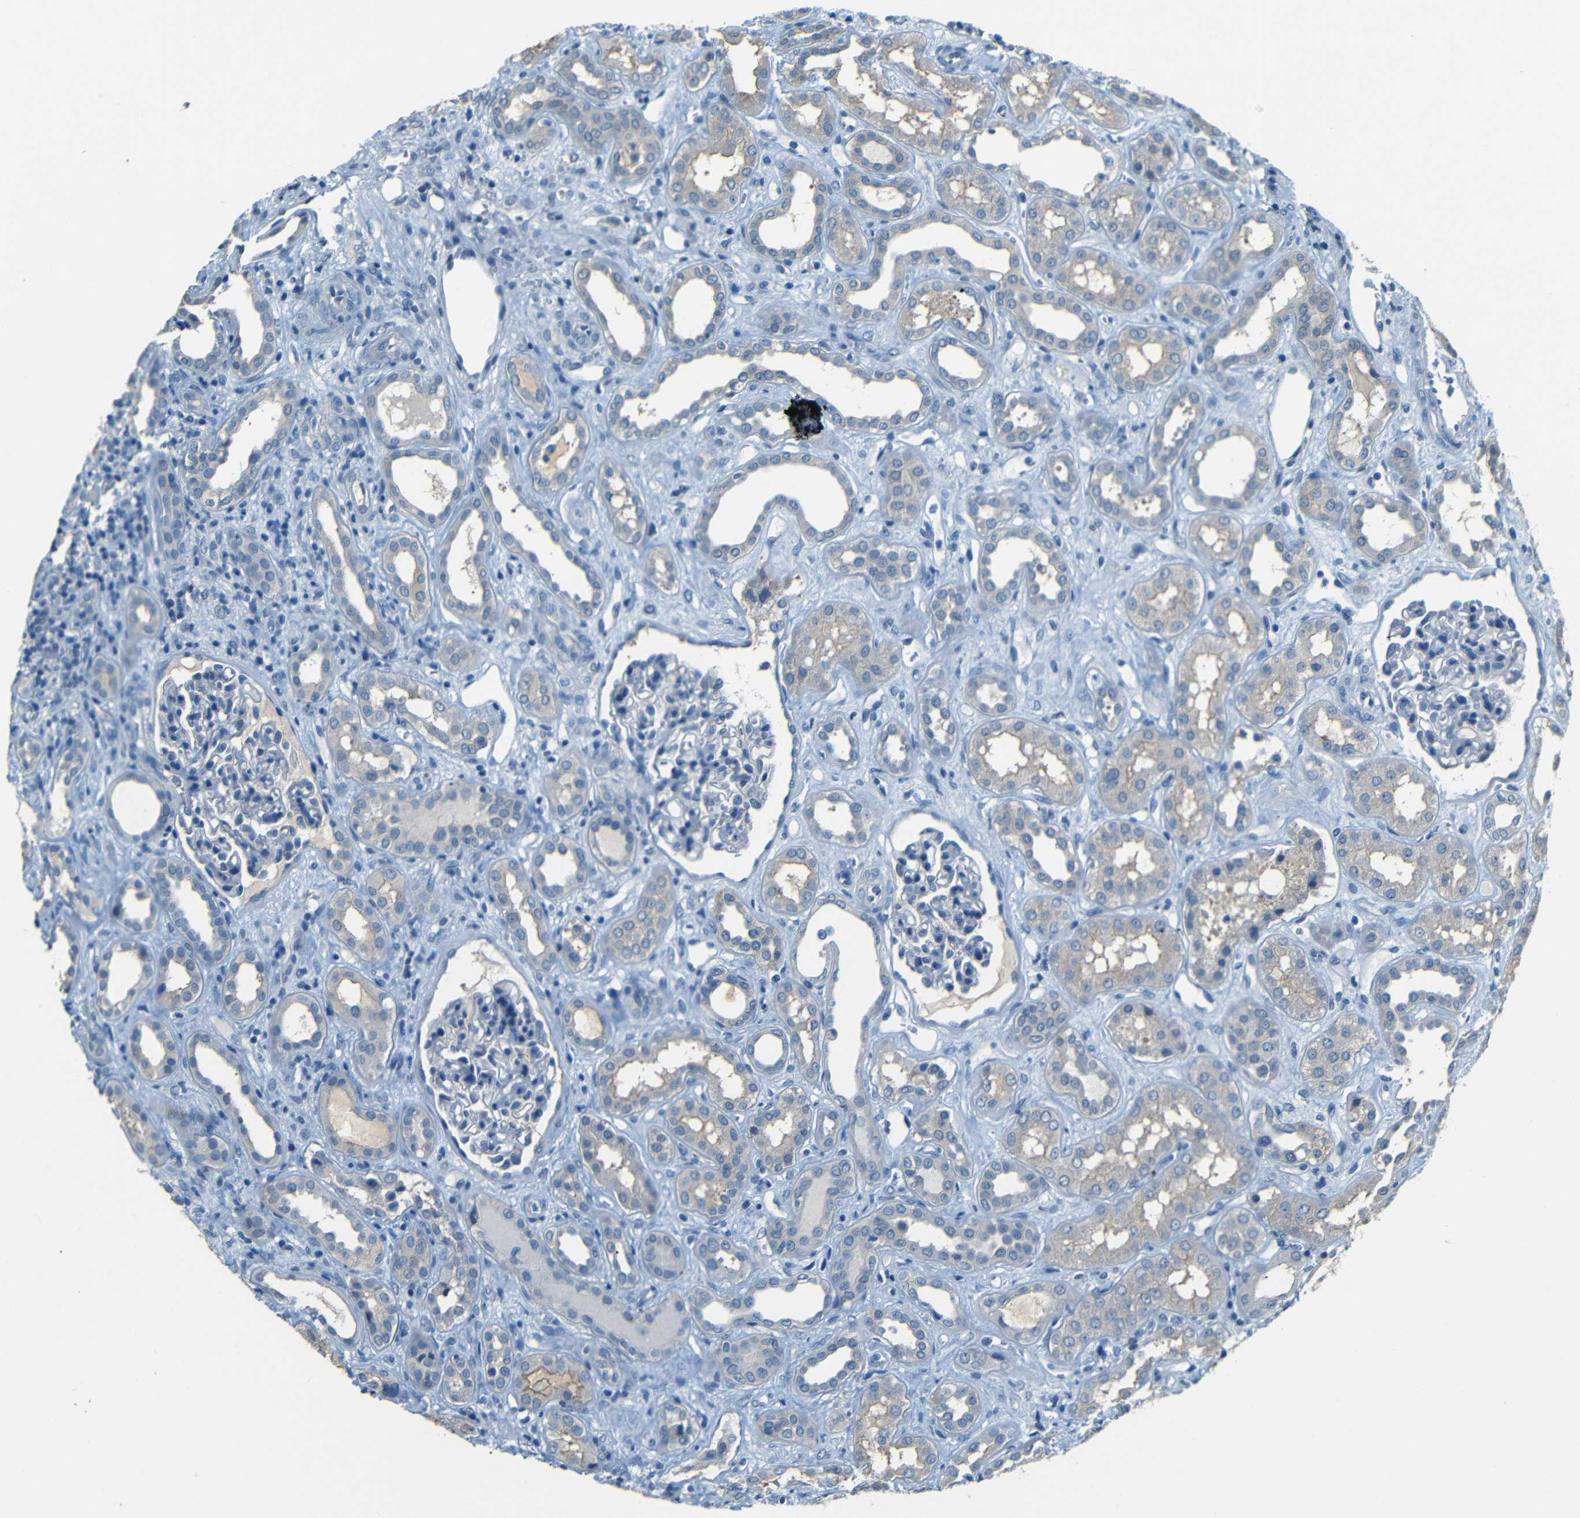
{"staining": {"intensity": "negative", "quantity": "none", "location": "none"}, "tissue": "kidney", "cell_type": "Cells in glomeruli", "image_type": "normal", "snomed": [{"axis": "morphology", "description": "Normal tissue, NOS"}, {"axis": "topography", "description": "Kidney"}], "caption": "This is an immunohistochemistry histopathology image of unremarkable kidney. There is no staining in cells in glomeruli.", "gene": "ZMAT1", "patient": {"sex": "male", "age": 59}}